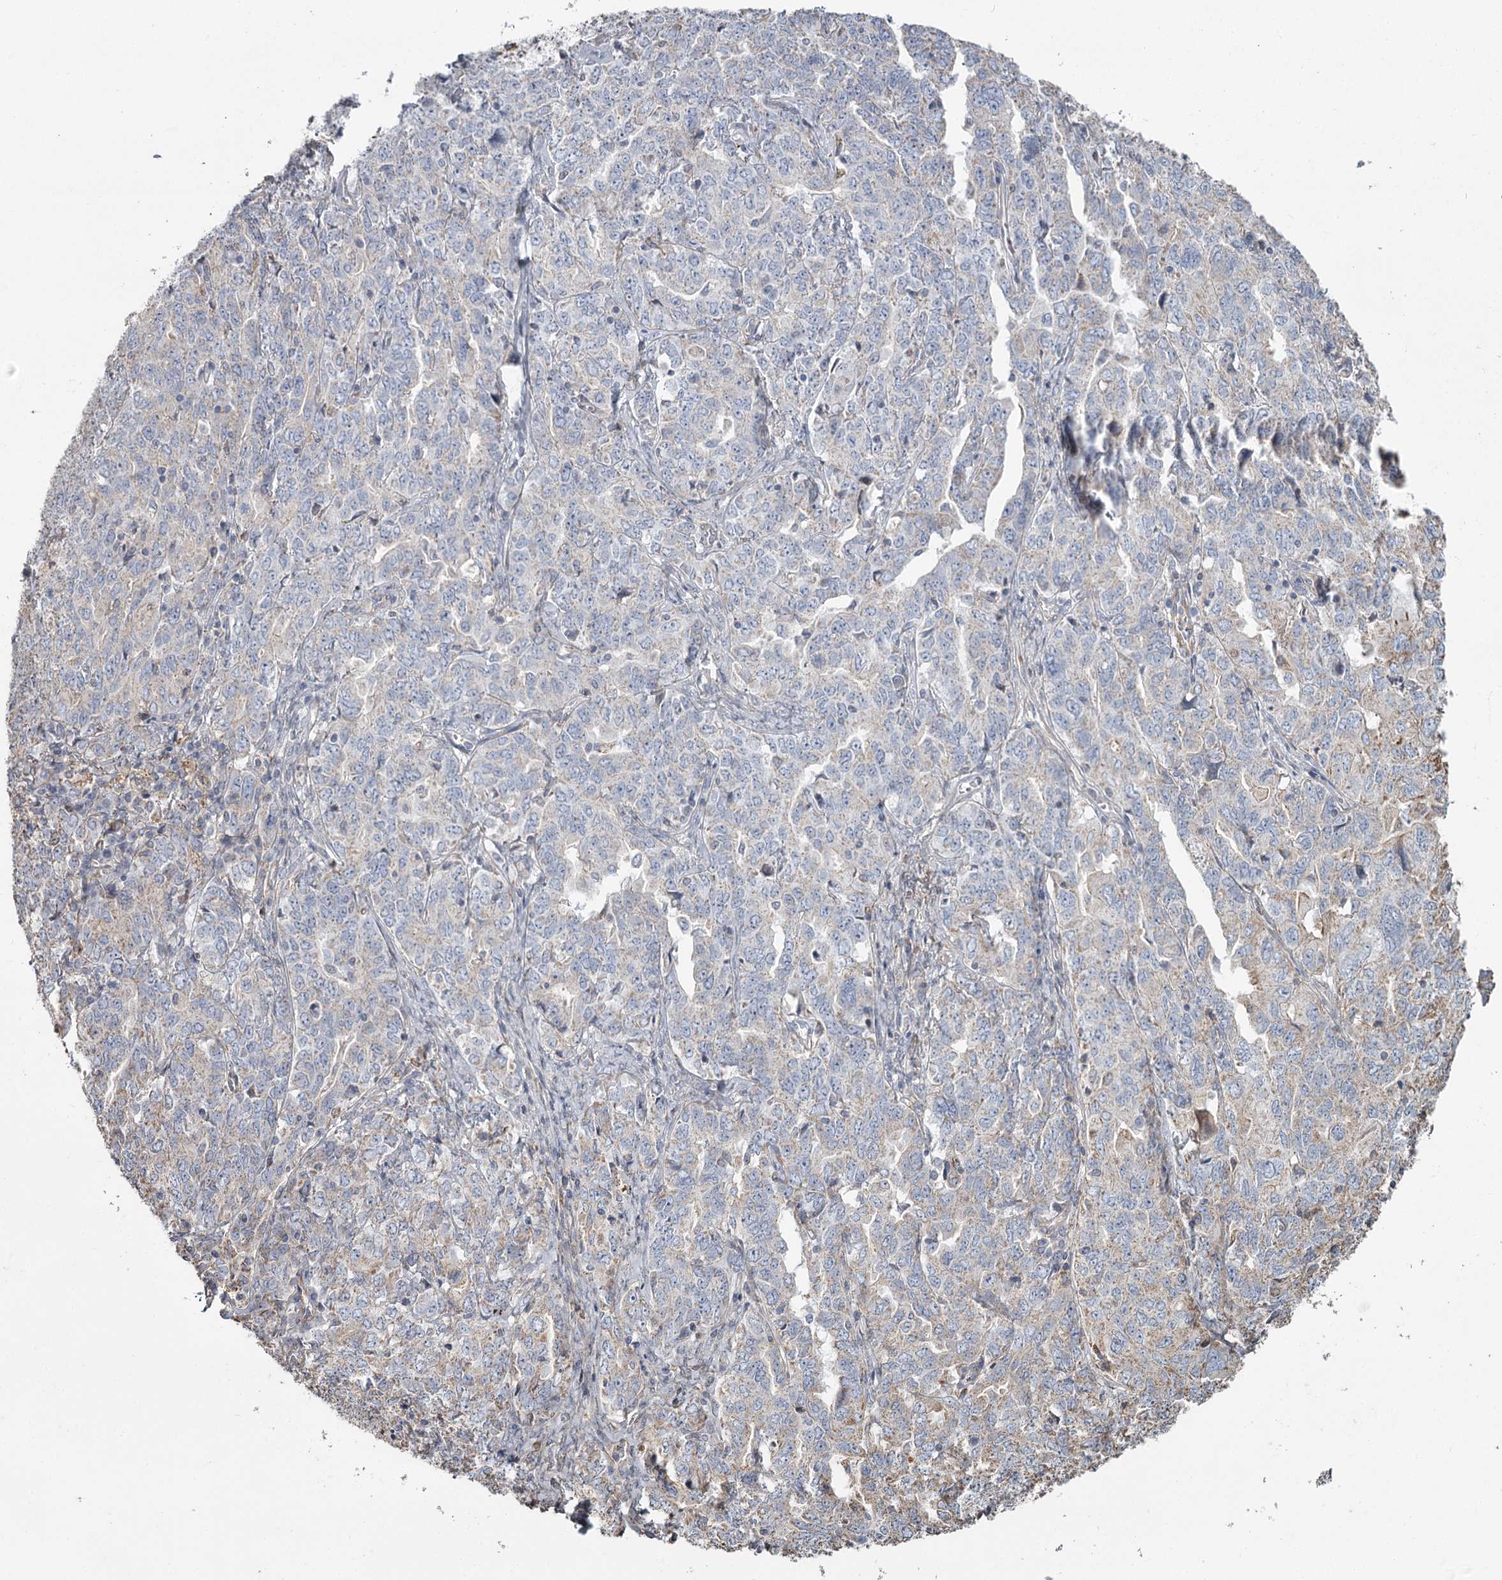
{"staining": {"intensity": "negative", "quantity": "none", "location": "none"}, "tissue": "ovarian cancer", "cell_type": "Tumor cells", "image_type": "cancer", "snomed": [{"axis": "morphology", "description": "Carcinoma, endometroid"}, {"axis": "topography", "description": "Ovary"}], "caption": "IHC of human ovarian endometroid carcinoma exhibits no expression in tumor cells.", "gene": "DHRS9", "patient": {"sex": "female", "age": 62}}